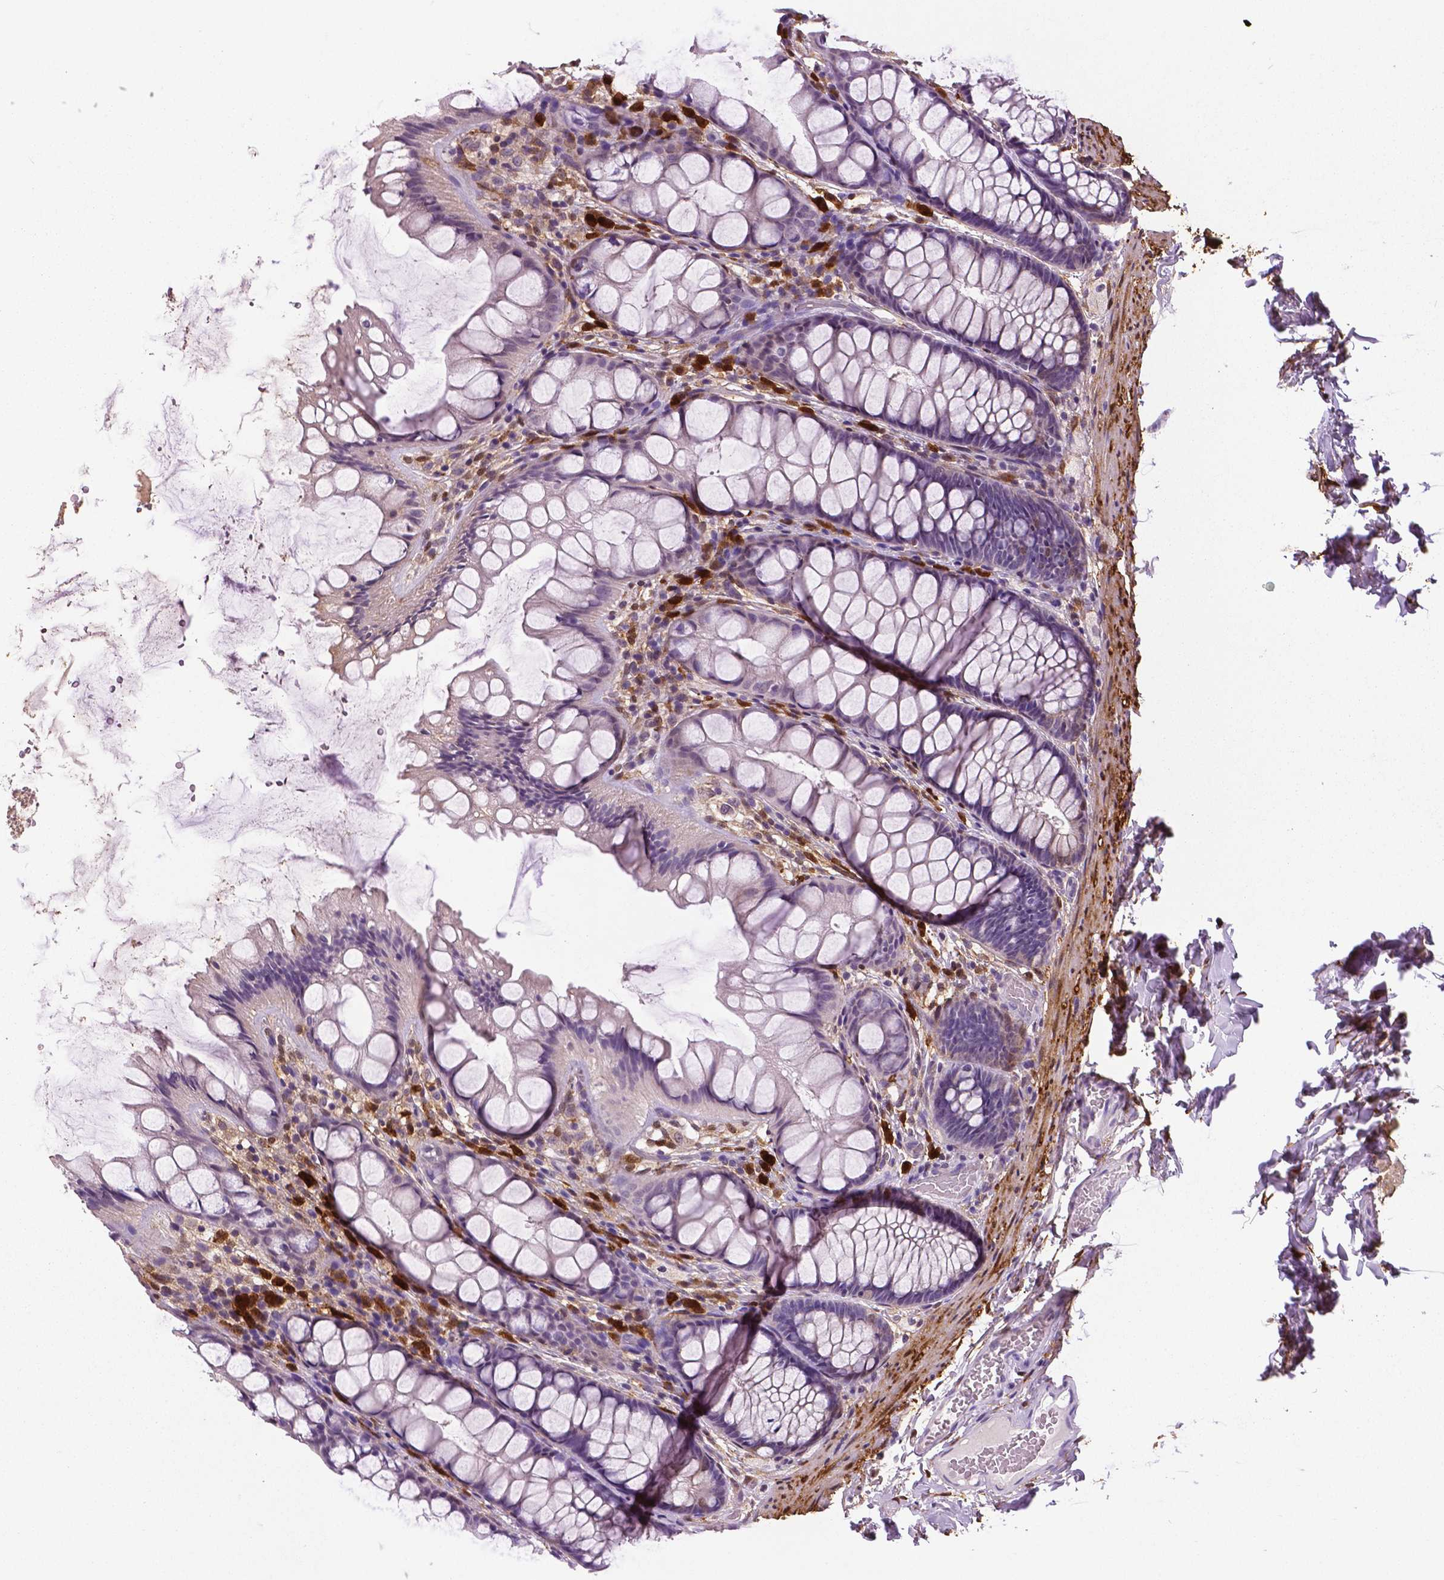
{"staining": {"intensity": "weak", "quantity": "25%-75%", "location": "cytoplasmic/membranous"}, "tissue": "colon", "cell_type": "Endothelial cells", "image_type": "normal", "snomed": [{"axis": "morphology", "description": "Normal tissue, NOS"}, {"axis": "topography", "description": "Colon"}], "caption": "Endothelial cells exhibit weak cytoplasmic/membranous positivity in about 25%-75% of cells in normal colon. The protein of interest is shown in brown color, while the nuclei are stained blue.", "gene": "PHGDH", "patient": {"sex": "male", "age": 47}}